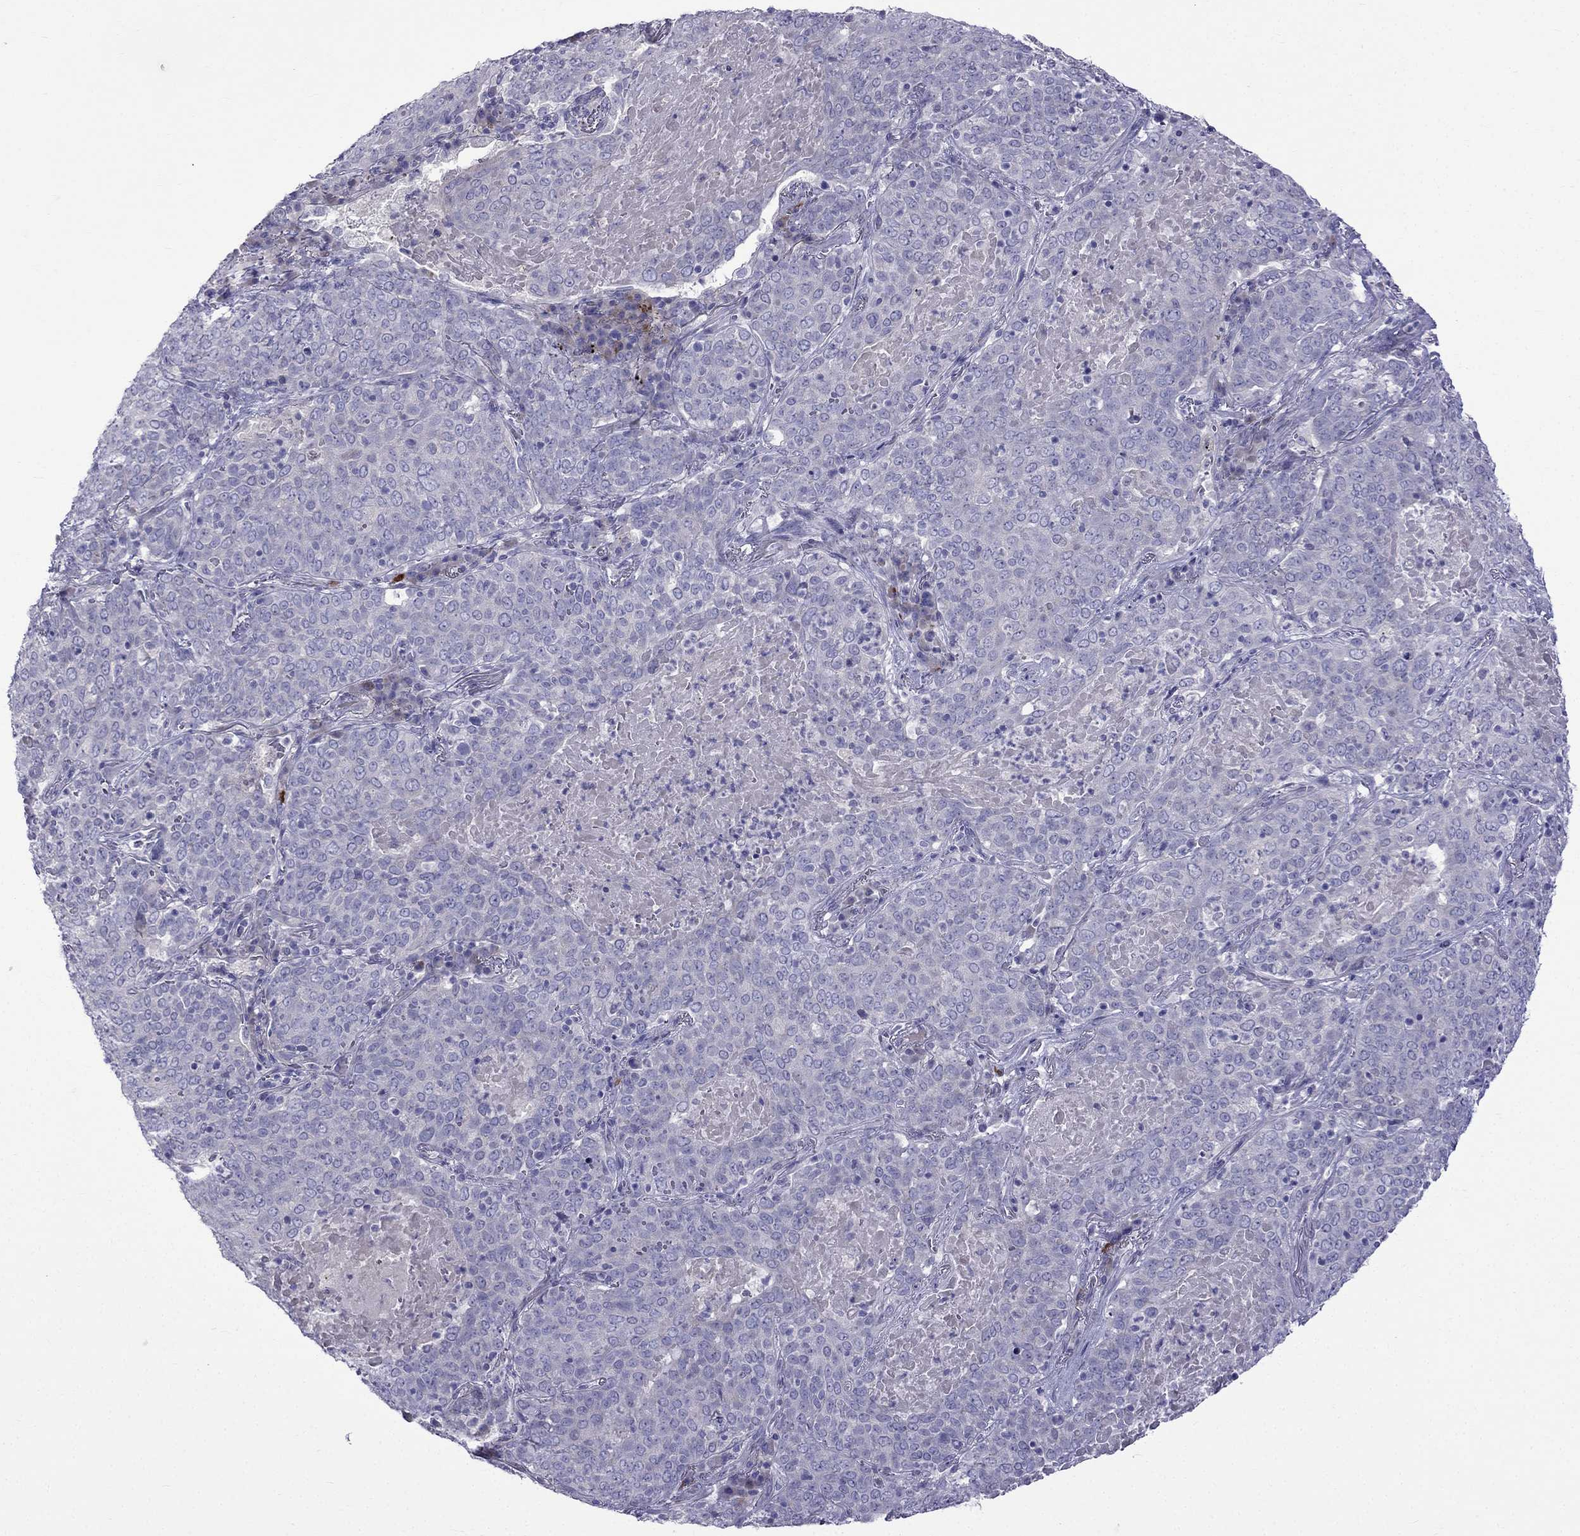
{"staining": {"intensity": "negative", "quantity": "none", "location": "none"}, "tissue": "lung cancer", "cell_type": "Tumor cells", "image_type": "cancer", "snomed": [{"axis": "morphology", "description": "Squamous cell carcinoma, NOS"}, {"axis": "topography", "description": "Lung"}], "caption": "Immunohistochemistry histopathology image of neoplastic tissue: human lung cancer (squamous cell carcinoma) stained with DAB exhibits no significant protein expression in tumor cells. (Brightfield microscopy of DAB (3,3'-diaminobenzidine) IHC at high magnification).", "gene": "PATE1", "patient": {"sex": "male", "age": 82}}